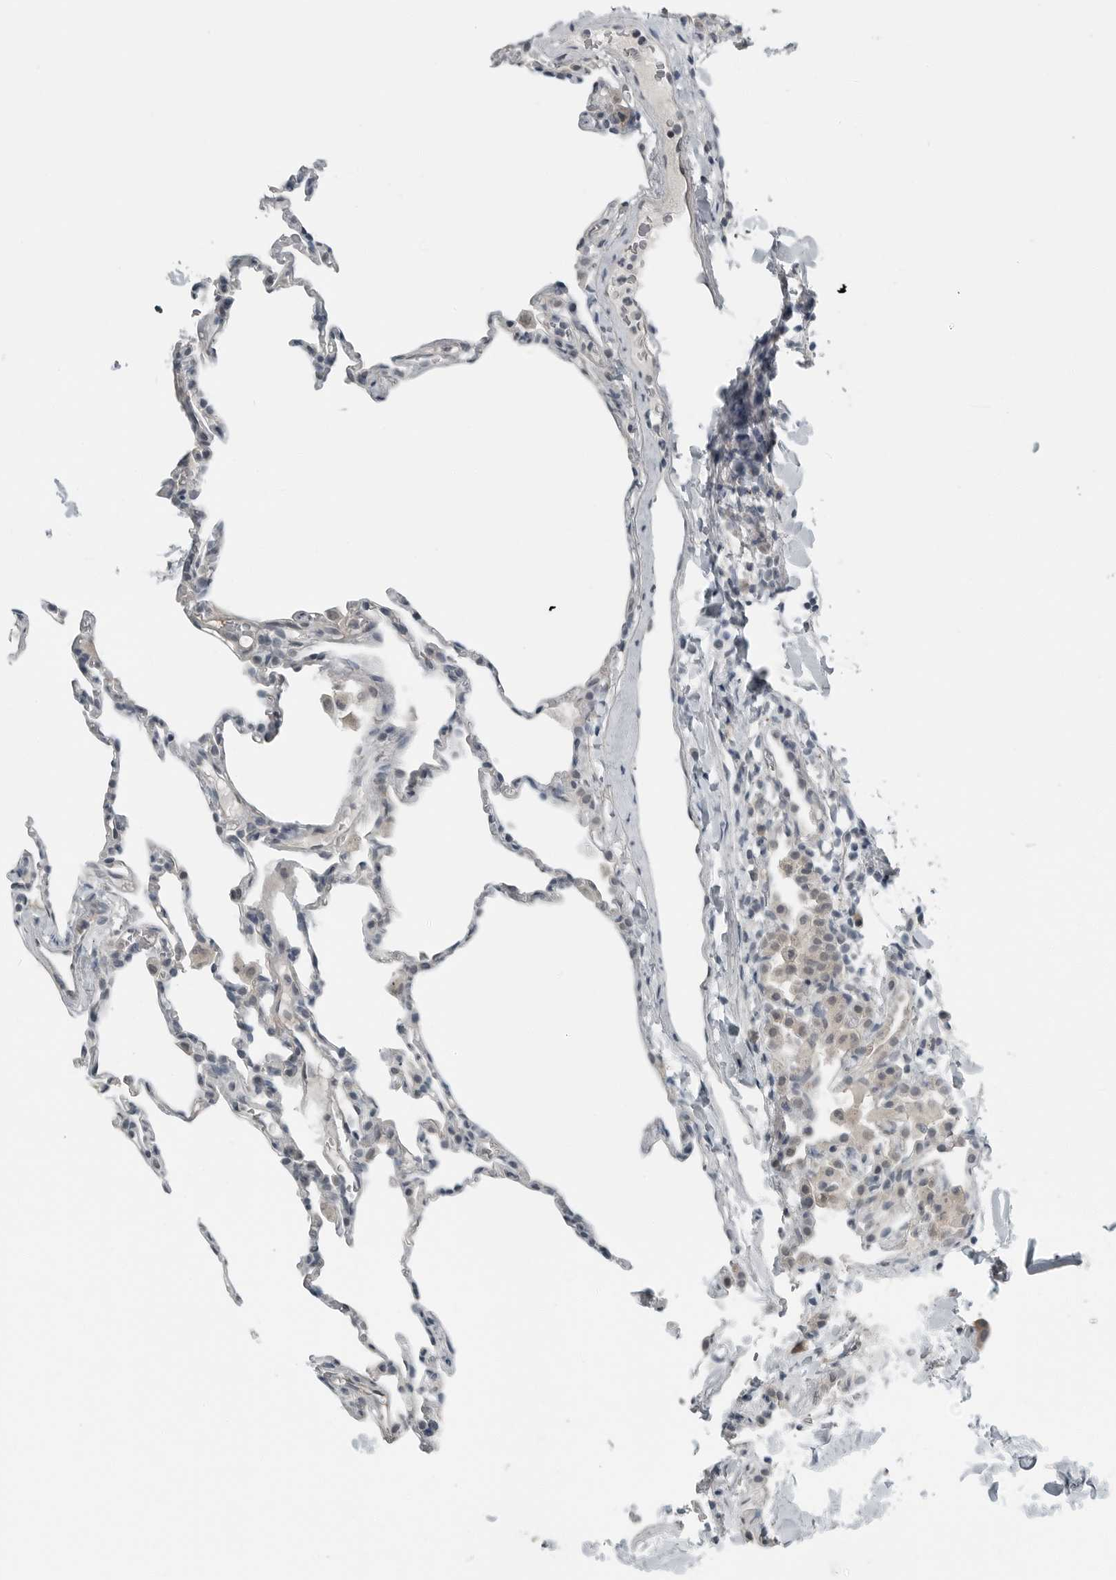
{"staining": {"intensity": "negative", "quantity": "none", "location": "none"}, "tissue": "lung", "cell_type": "Alveolar cells", "image_type": "normal", "snomed": [{"axis": "morphology", "description": "Normal tissue, NOS"}, {"axis": "topography", "description": "Lung"}], "caption": "This histopathology image is of normal lung stained with immunohistochemistry to label a protein in brown with the nuclei are counter-stained blue. There is no staining in alveolar cells. (Brightfield microscopy of DAB immunohistochemistry at high magnification).", "gene": "ENSG00000286112", "patient": {"sex": "male", "age": 20}}